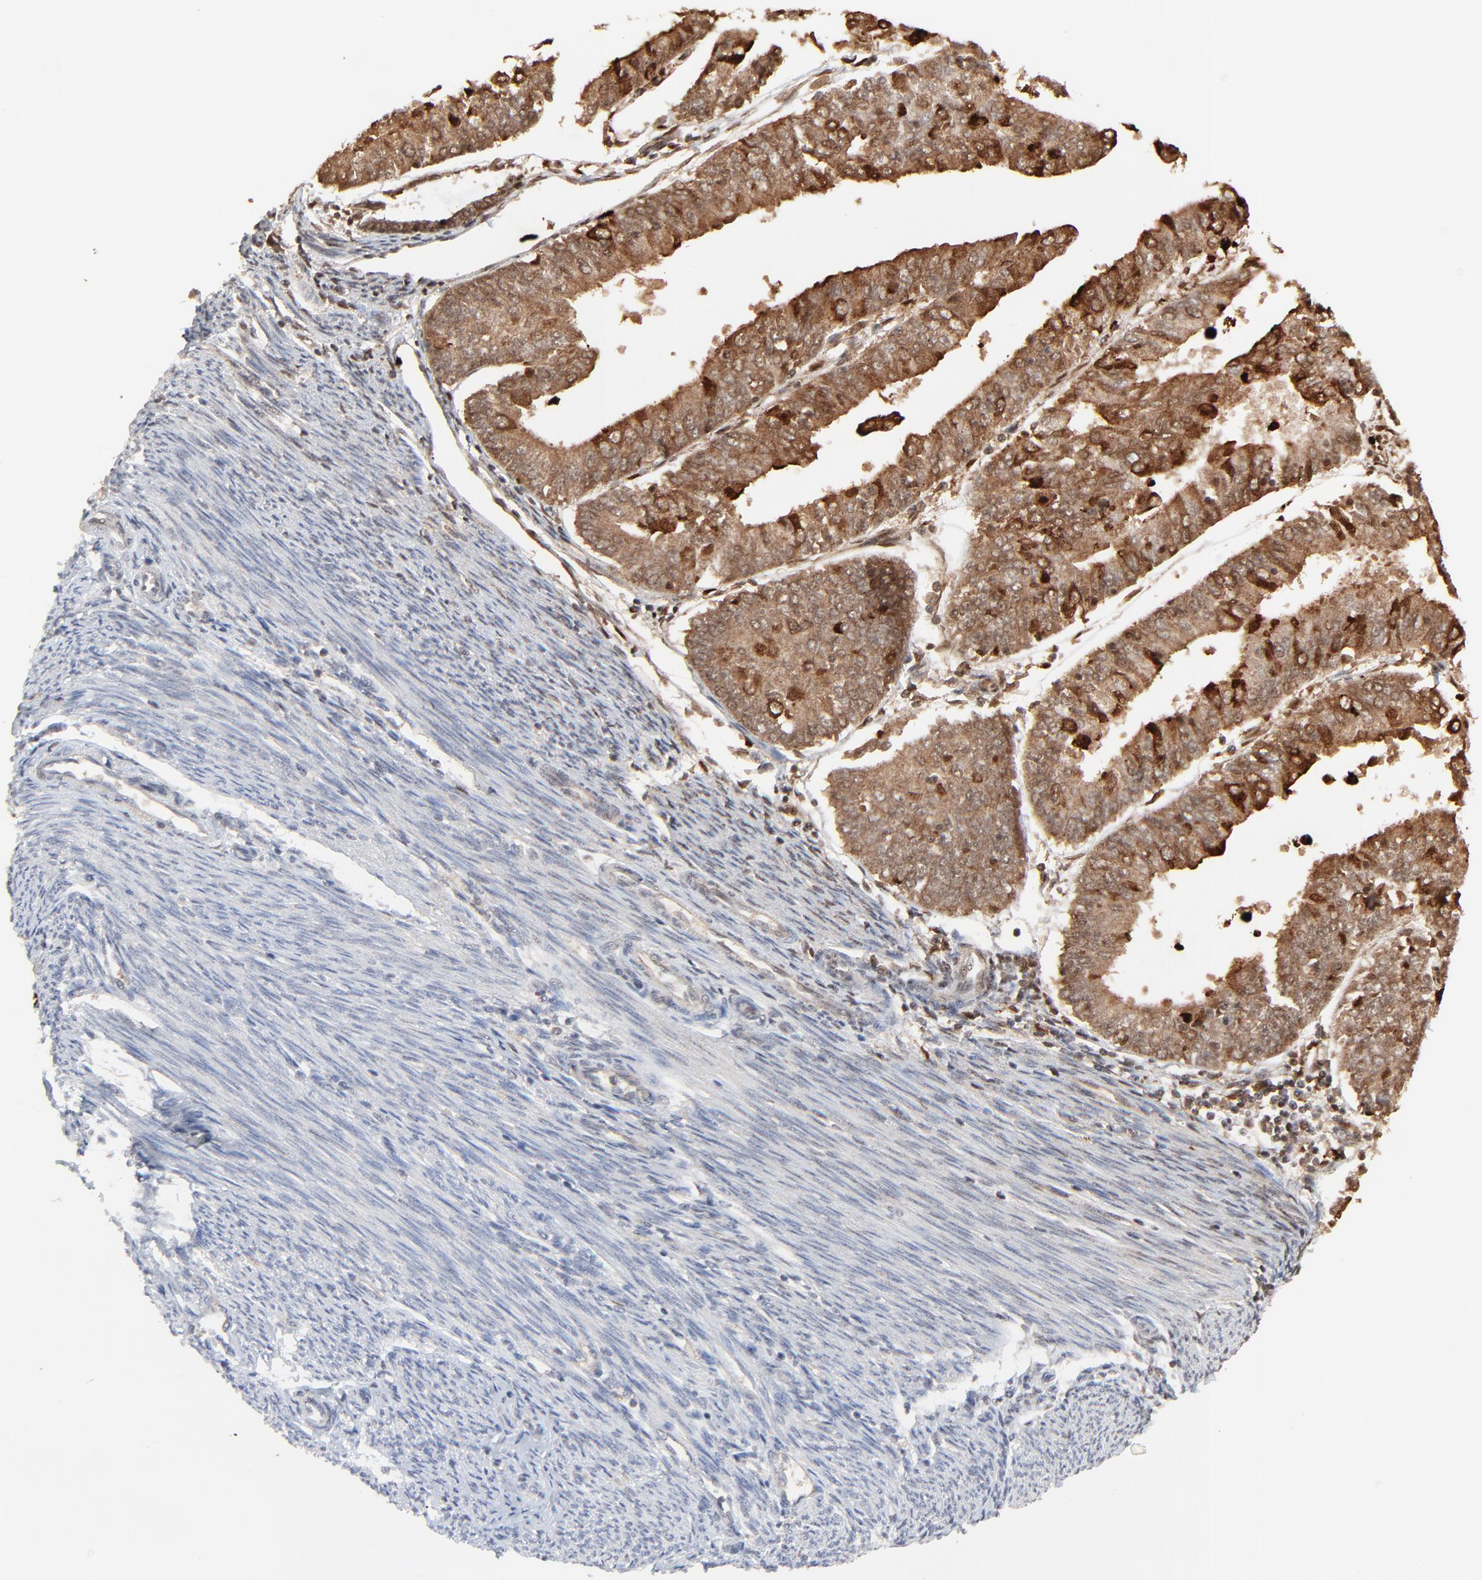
{"staining": {"intensity": "strong", "quantity": ">75%", "location": "cytoplasmic/membranous"}, "tissue": "endometrial cancer", "cell_type": "Tumor cells", "image_type": "cancer", "snomed": [{"axis": "morphology", "description": "Adenocarcinoma, NOS"}, {"axis": "topography", "description": "Endometrium"}], "caption": "Endometrial adenocarcinoma was stained to show a protein in brown. There is high levels of strong cytoplasmic/membranous positivity in approximately >75% of tumor cells. Immunohistochemistry stains the protein of interest in brown and the nuclei are stained blue.", "gene": "LCN2", "patient": {"sex": "female", "age": 79}}